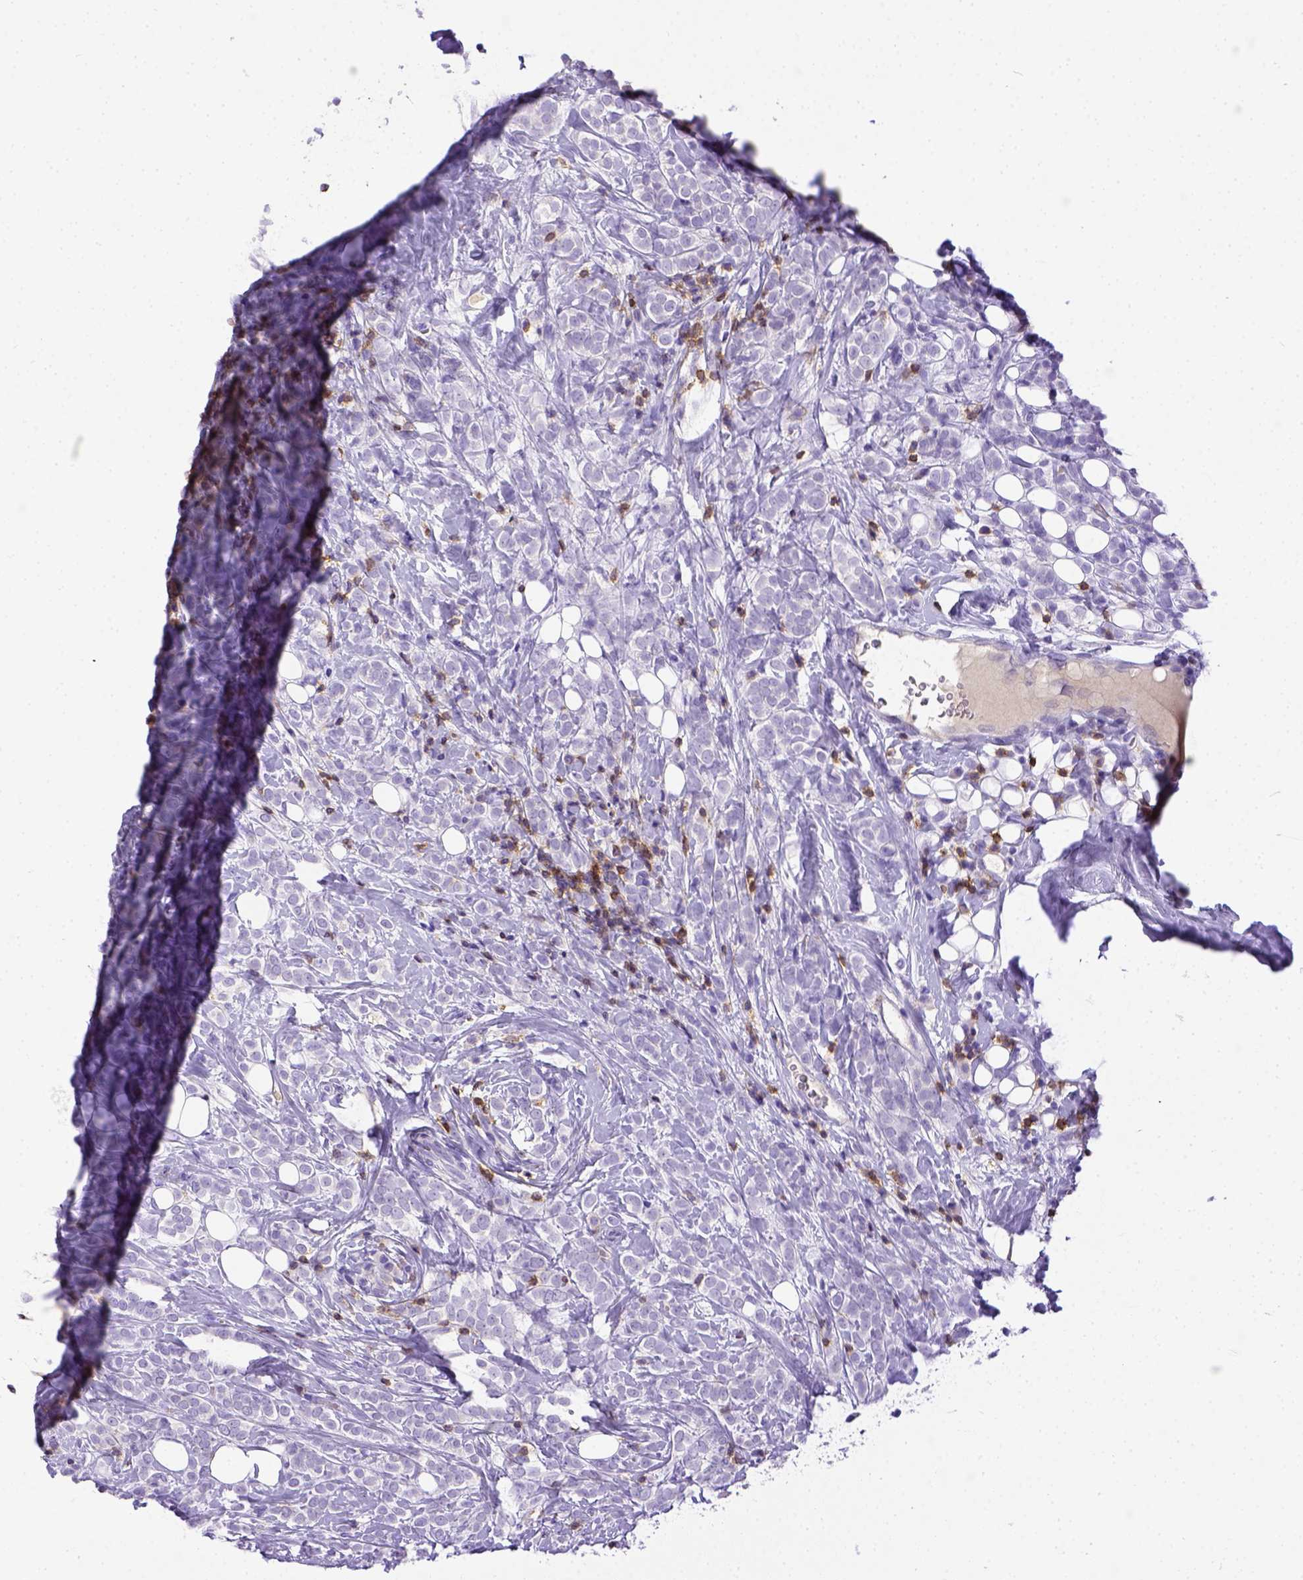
{"staining": {"intensity": "negative", "quantity": "none", "location": "none"}, "tissue": "breast cancer", "cell_type": "Tumor cells", "image_type": "cancer", "snomed": [{"axis": "morphology", "description": "Lobular carcinoma"}, {"axis": "topography", "description": "Breast"}], "caption": "DAB immunohistochemical staining of human breast cancer exhibits no significant positivity in tumor cells.", "gene": "CD3E", "patient": {"sex": "female", "age": 49}}